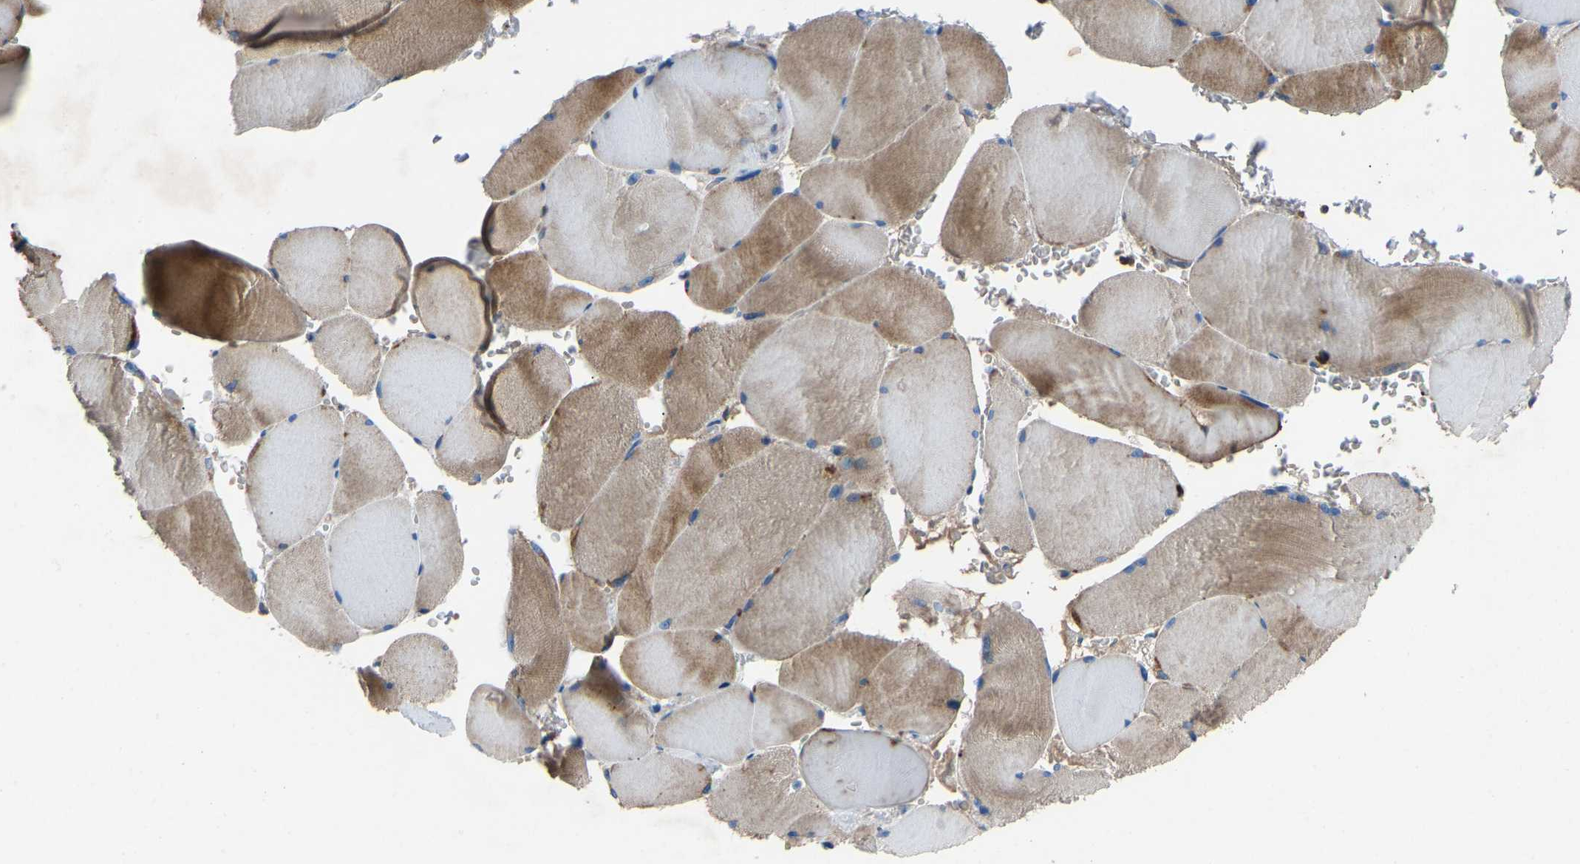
{"staining": {"intensity": "moderate", "quantity": "25%-75%", "location": "cytoplasmic/membranous"}, "tissue": "skeletal muscle", "cell_type": "Myocytes", "image_type": "normal", "snomed": [{"axis": "morphology", "description": "Normal tissue, NOS"}, {"axis": "topography", "description": "Skin"}, {"axis": "topography", "description": "Skeletal muscle"}], "caption": "A micrograph of human skeletal muscle stained for a protein demonstrates moderate cytoplasmic/membranous brown staining in myocytes.", "gene": "GRK6", "patient": {"sex": "male", "age": 83}}